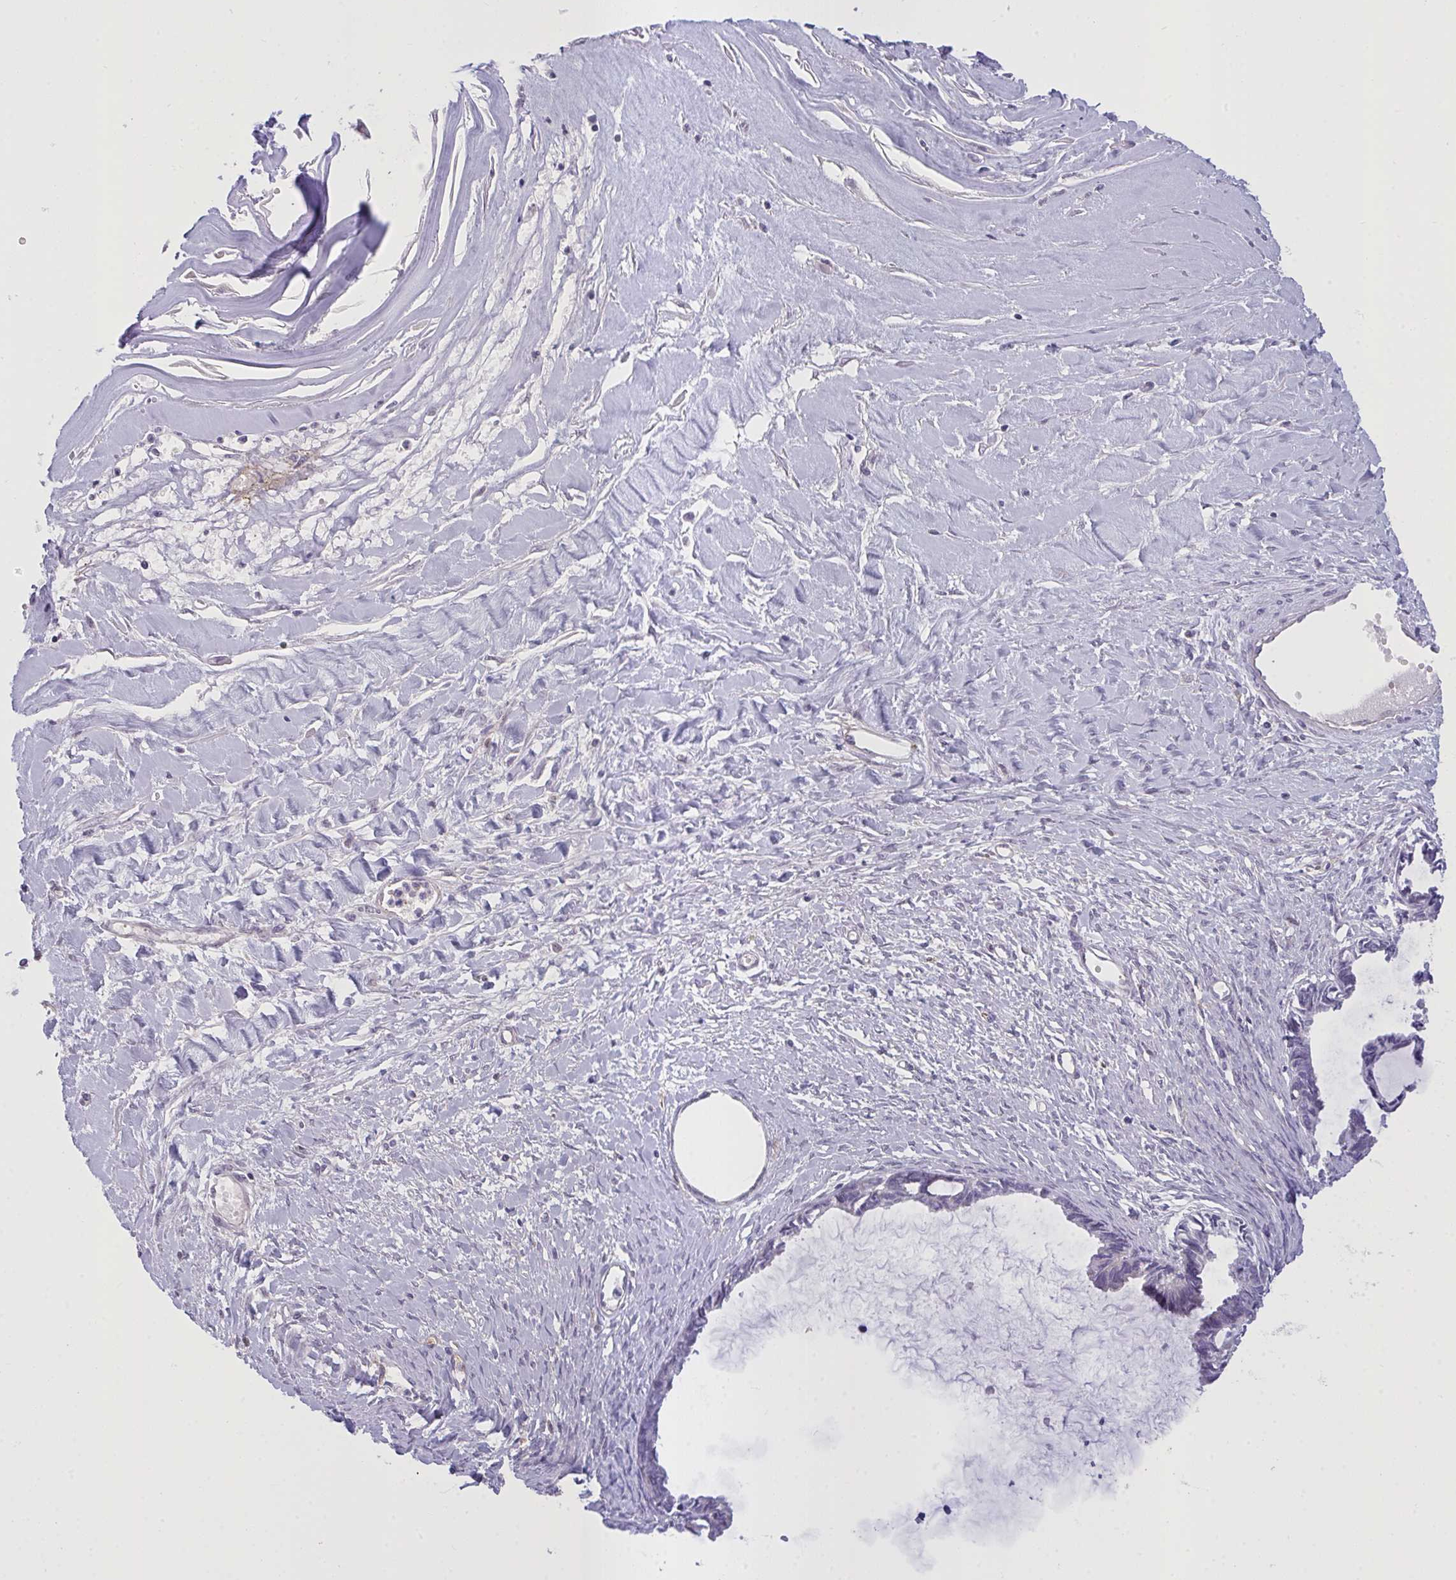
{"staining": {"intensity": "negative", "quantity": "none", "location": "none"}, "tissue": "ovarian cancer", "cell_type": "Tumor cells", "image_type": "cancer", "snomed": [{"axis": "morphology", "description": "Cystadenocarcinoma, mucinous, NOS"}, {"axis": "topography", "description": "Ovary"}], "caption": "The micrograph demonstrates no staining of tumor cells in ovarian cancer. (Brightfield microscopy of DAB immunohistochemistry at high magnification).", "gene": "SEMA6B", "patient": {"sex": "female", "age": 61}}